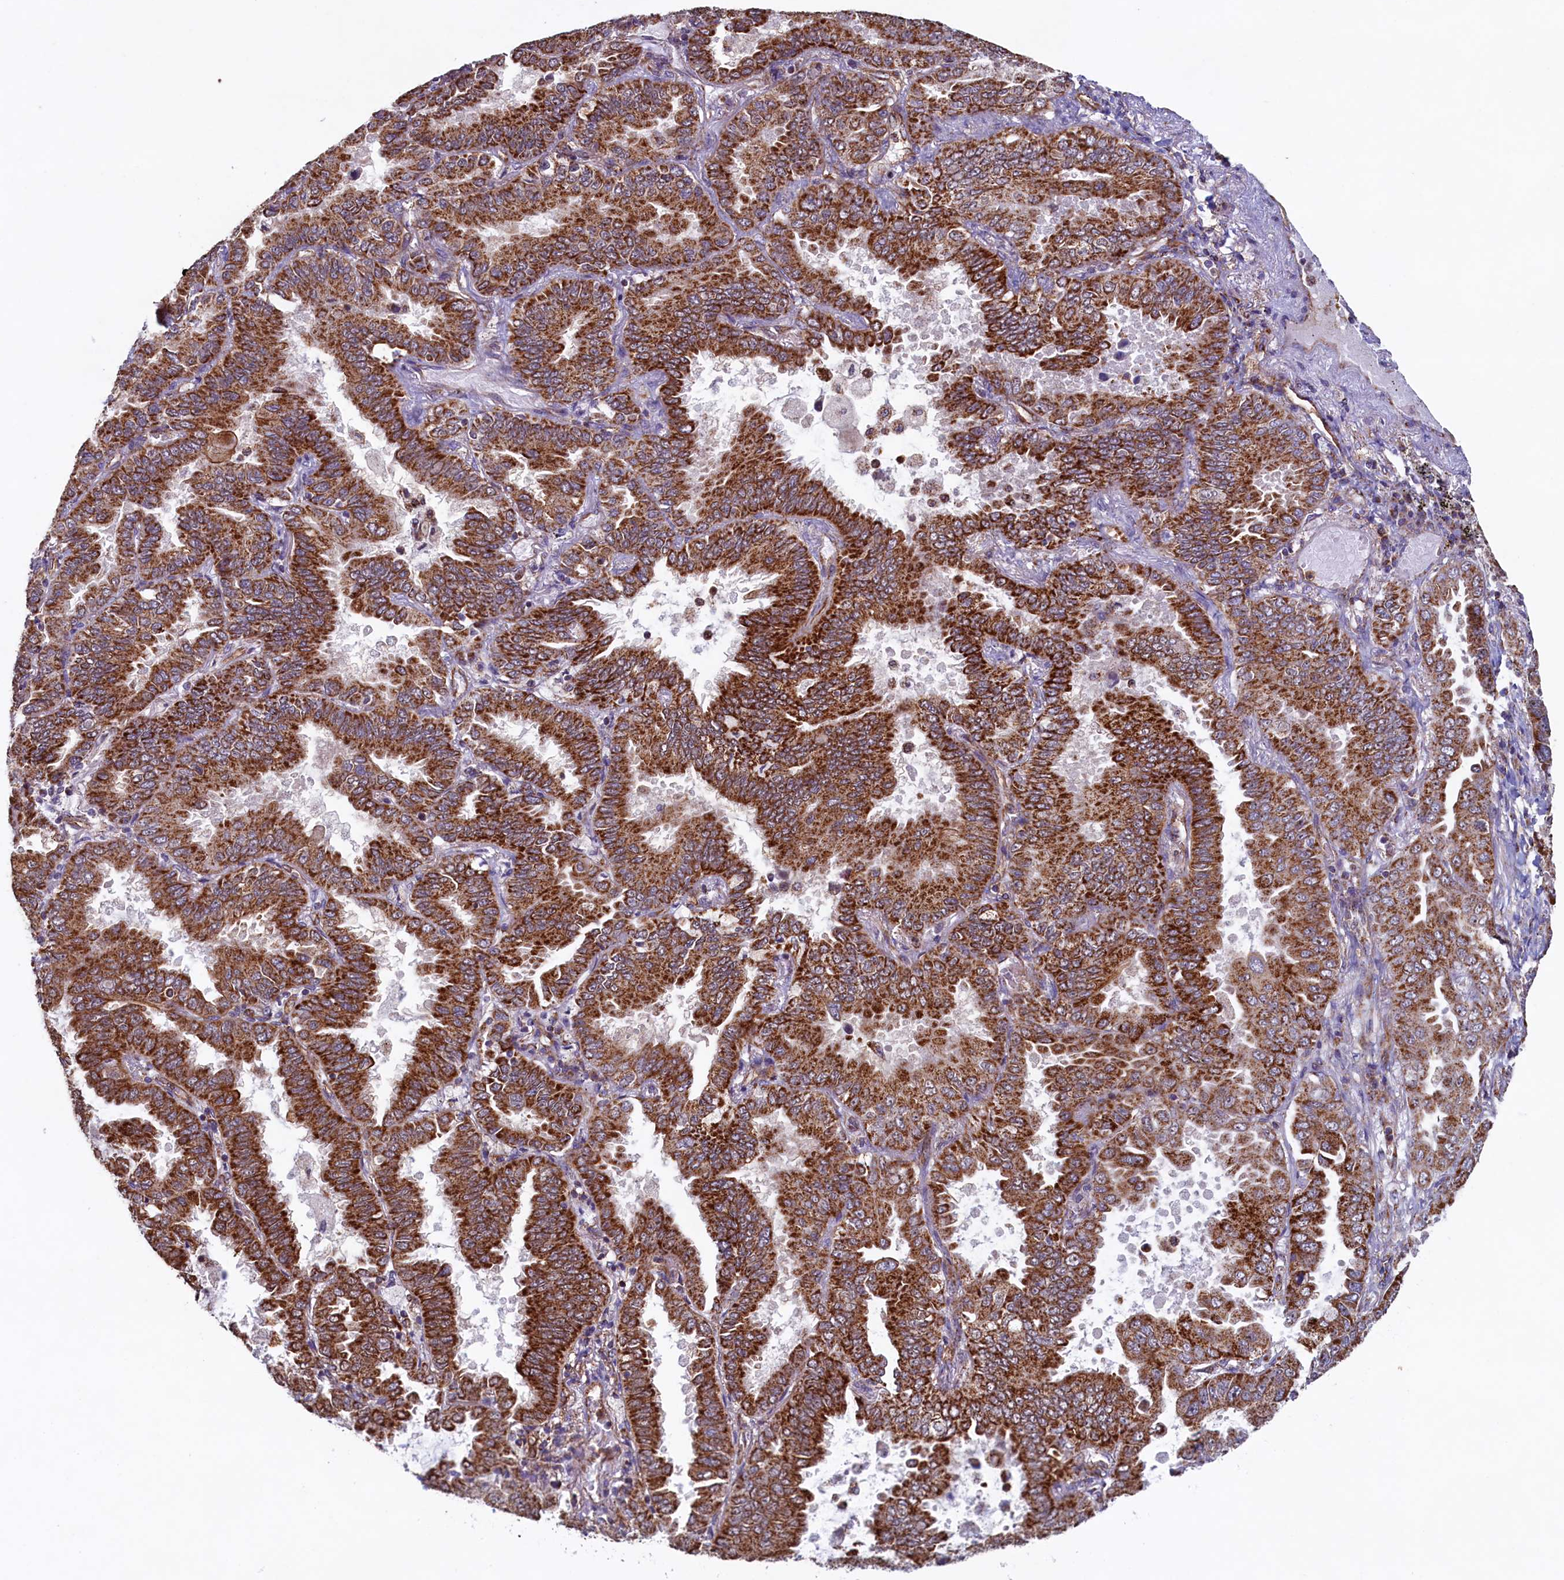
{"staining": {"intensity": "moderate", "quantity": ">75%", "location": "cytoplasmic/membranous"}, "tissue": "lung cancer", "cell_type": "Tumor cells", "image_type": "cancer", "snomed": [{"axis": "morphology", "description": "Adenocarcinoma, NOS"}, {"axis": "topography", "description": "Lung"}], "caption": "Human adenocarcinoma (lung) stained with a protein marker displays moderate staining in tumor cells.", "gene": "UBE3B", "patient": {"sex": "male", "age": 64}}